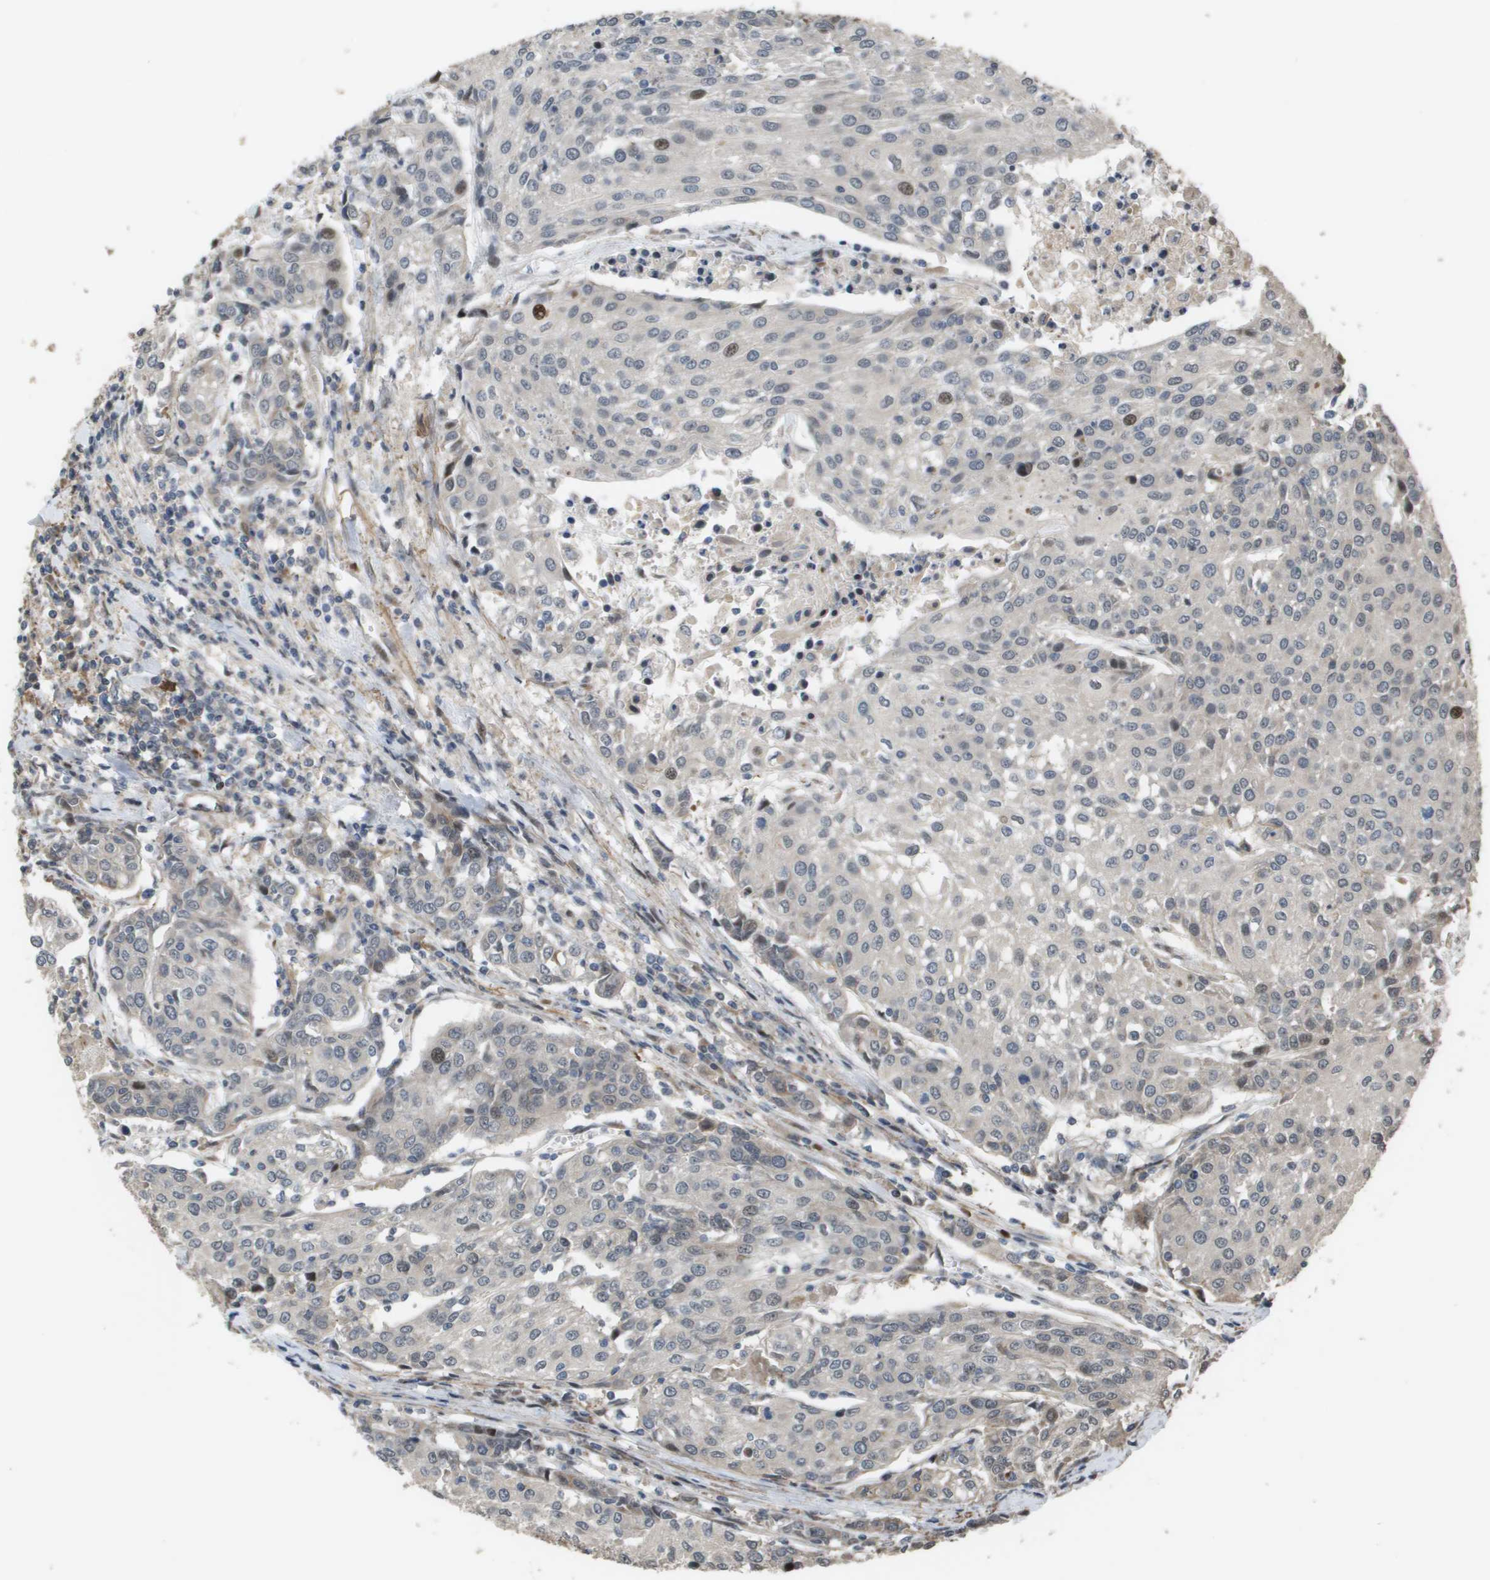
{"staining": {"intensity": "moderate", "quantity": "<25%", "location": "nuclear"}, "tissue": "urothelial cancer", "cell_type": "Tumor cells", "image_type": "cancer", "snomed": [{"axis": "morphology", "description": "Urothelial carcinoma, High grade"}, {"axis": "topography", "description": "Urinary bladder"}], "caption": "Urothelial carcinoma (high-grade) stained with a brown dye displays moderate nuclear positive staining in about <25% of tumor cells.", "gene": "AXIN2", "patient": {"sex": "female", "age": 85}}